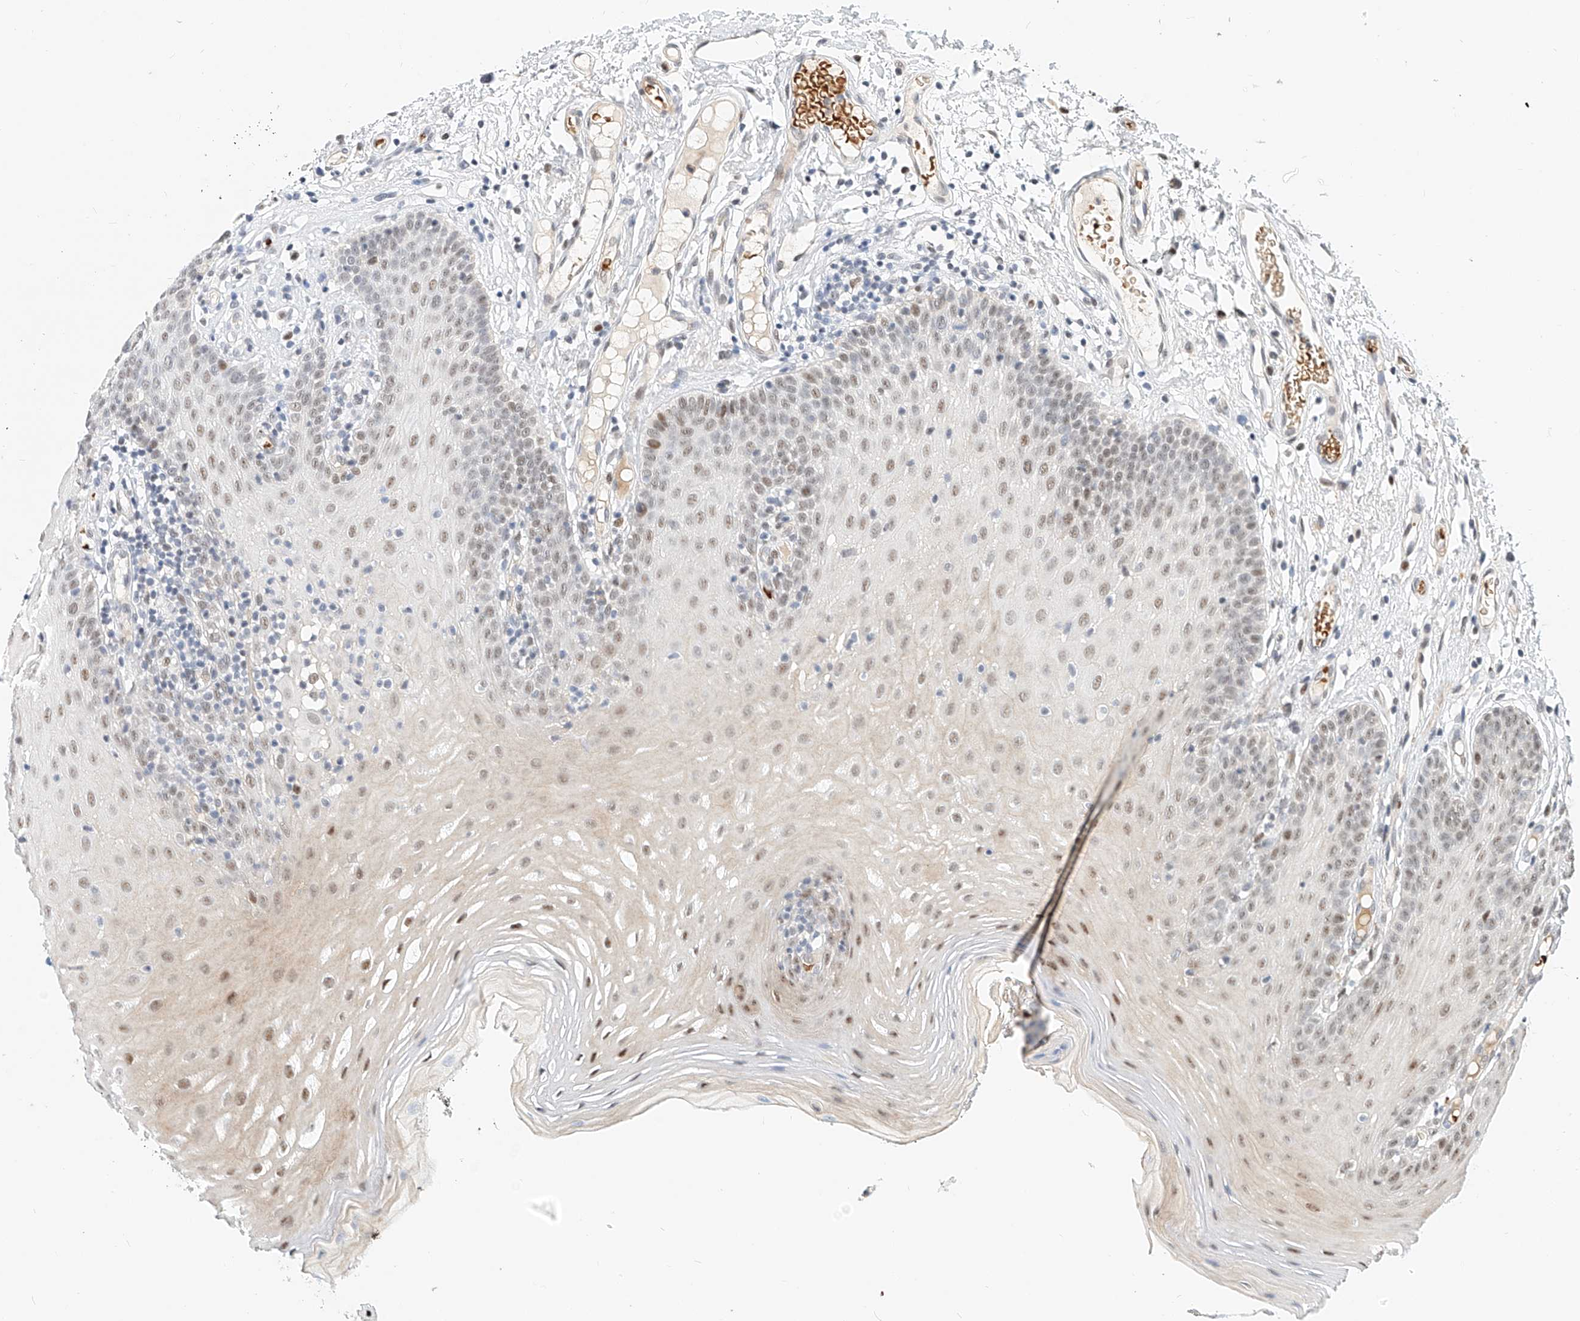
{"staining": {"intensity": "weak", "quantity": "25%-75%", "location": "nuclear"}, "tissue": "oral mucosa", "cell_type": "Squamous epithelial cells", "image_type": "normal", "snomed": [{"axis": "morphology", "description": "Normal tissue, NOS"}, {"axis": "topography", "description": "Oral tissue"}], "caption": "Protein staining of unremarkable oral mucosa exhibits weak nuclear positivity in approximately 25%-75% of squamous epithelial cells.", "gene": "CBX8", "patient": {"sex": "male", "age": 74}}